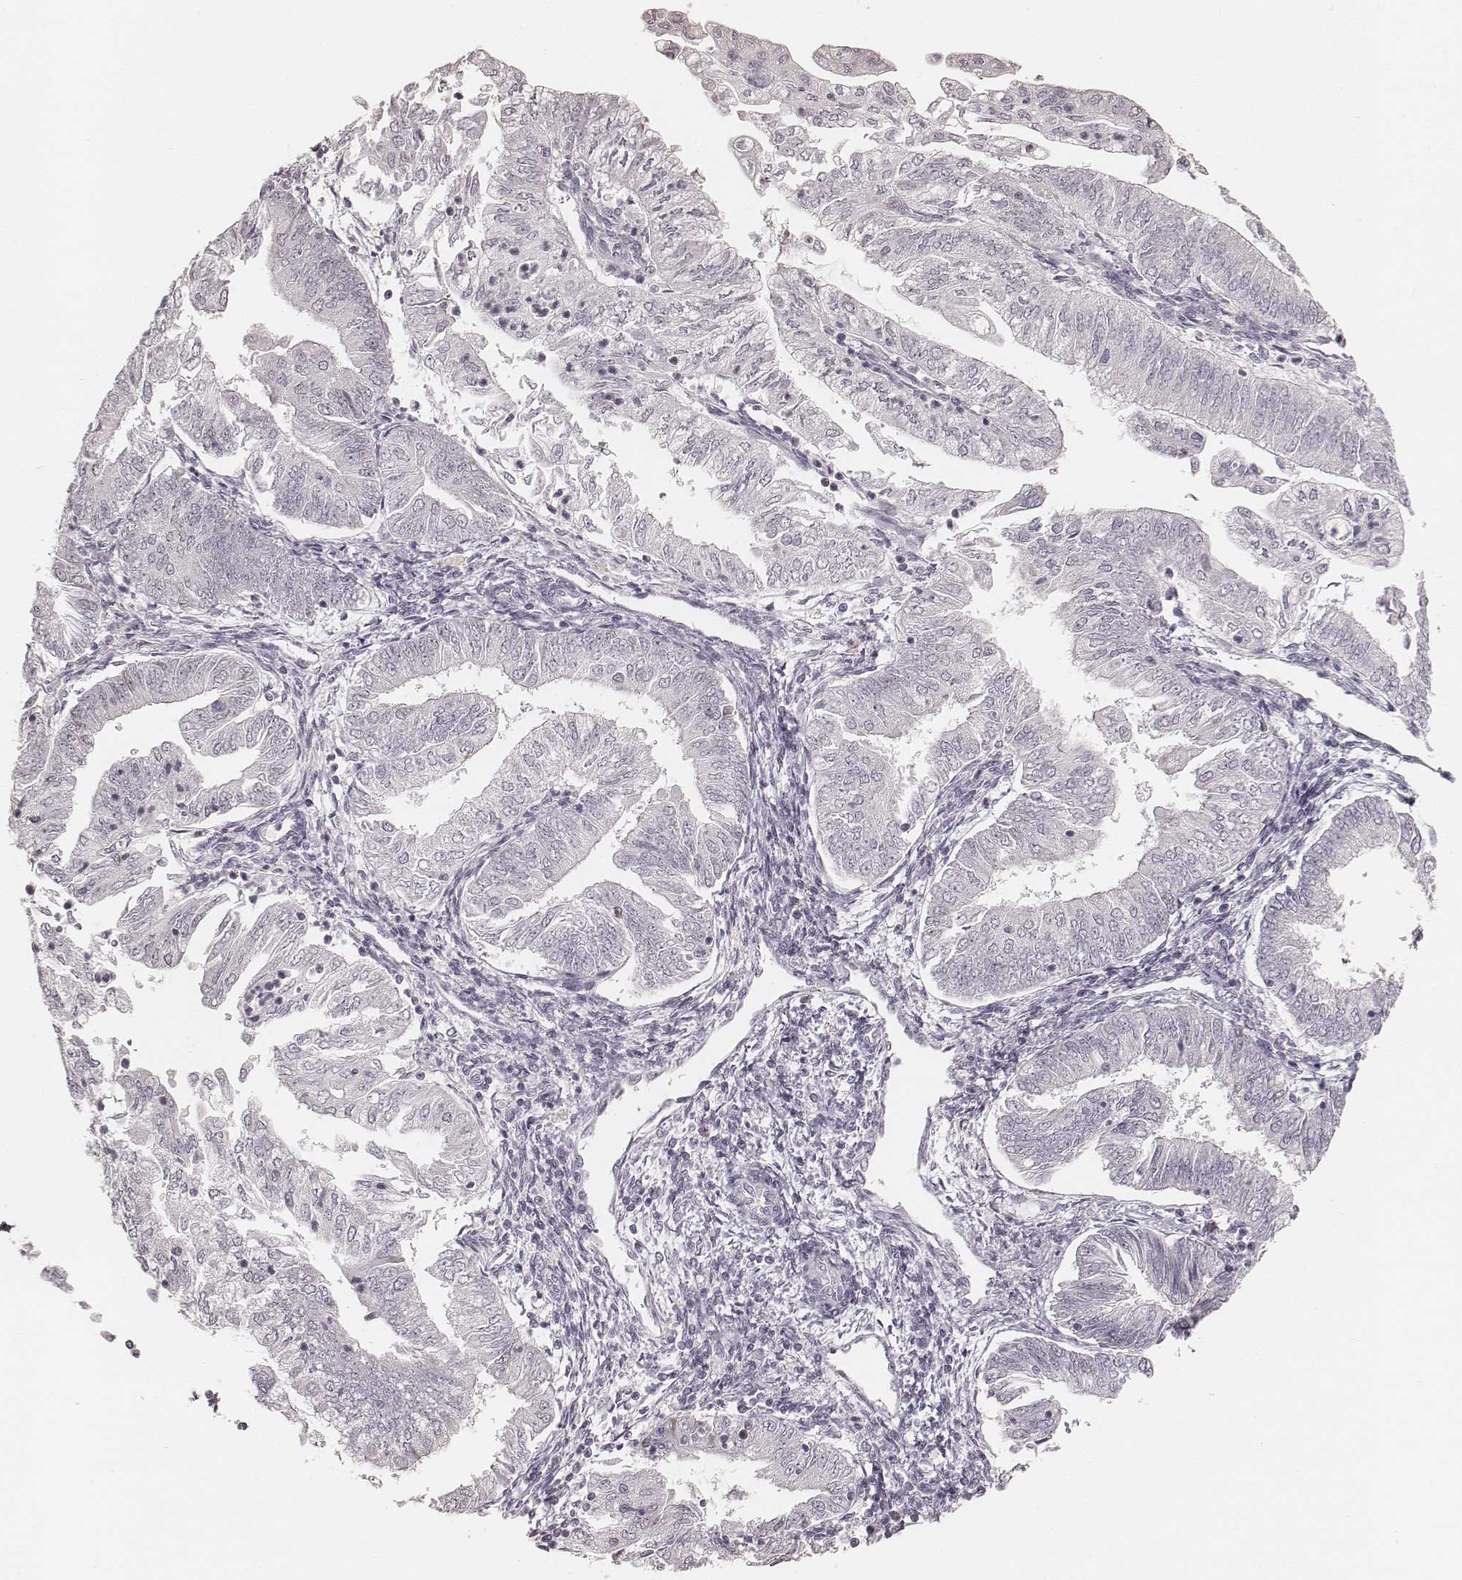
{"staining": {"intensity": "negative", "quantity": "none", "location": "none"}, "tissue": "endometrial cancer", "cell_type": "Tumor cells", "image_type": "cancer", "snomed": [{"axis": "morphology", "description": "Adenocarcinoma, NOS"}, {"axis": "topography", "description": "Endometrium"}], "caption": "There is no significant expression in tumor cells of endometrial cancer (adenocarcinoma).", "gene": "TEX37", "patient": {"sex": "female", "age": 55}}